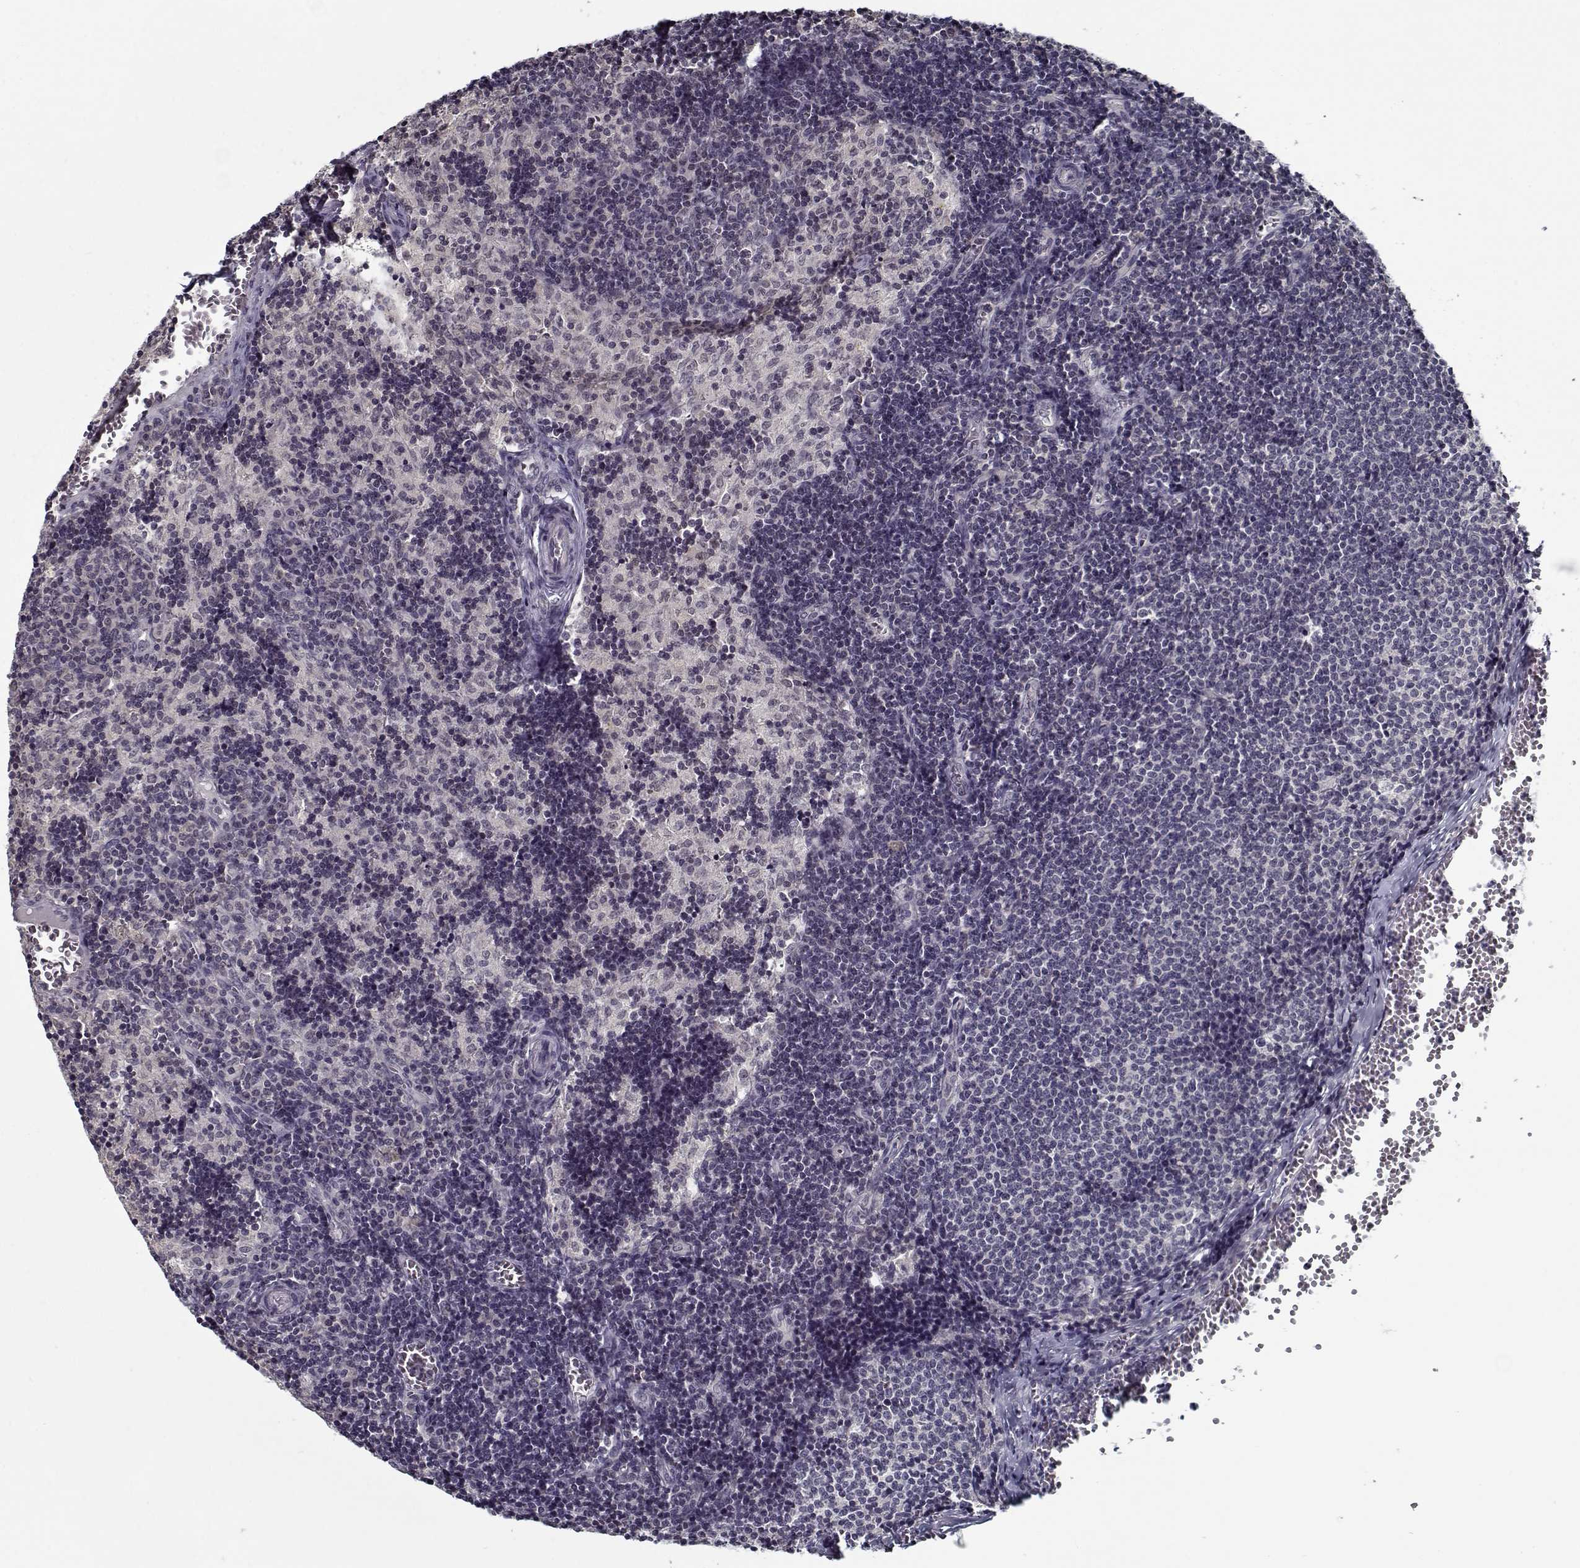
{"staining": {"intensity": "negative", "quantity": "none", "location": "none"}, "tissue": "lymph node", "cell_type": "Germinal center cells", "image_type": "normal", "snomed": [{"axis": "morphology", "description": "Normal tissue, NOS"}, {"axis": "topography", "description": "Lymph node"}], "caption": "Immunohistochemistry of benign human lymph node demonstrates no positivity in germinal center cells.", "gene": "TESPA1", "patient": {"sex": "female", "age": 50}}